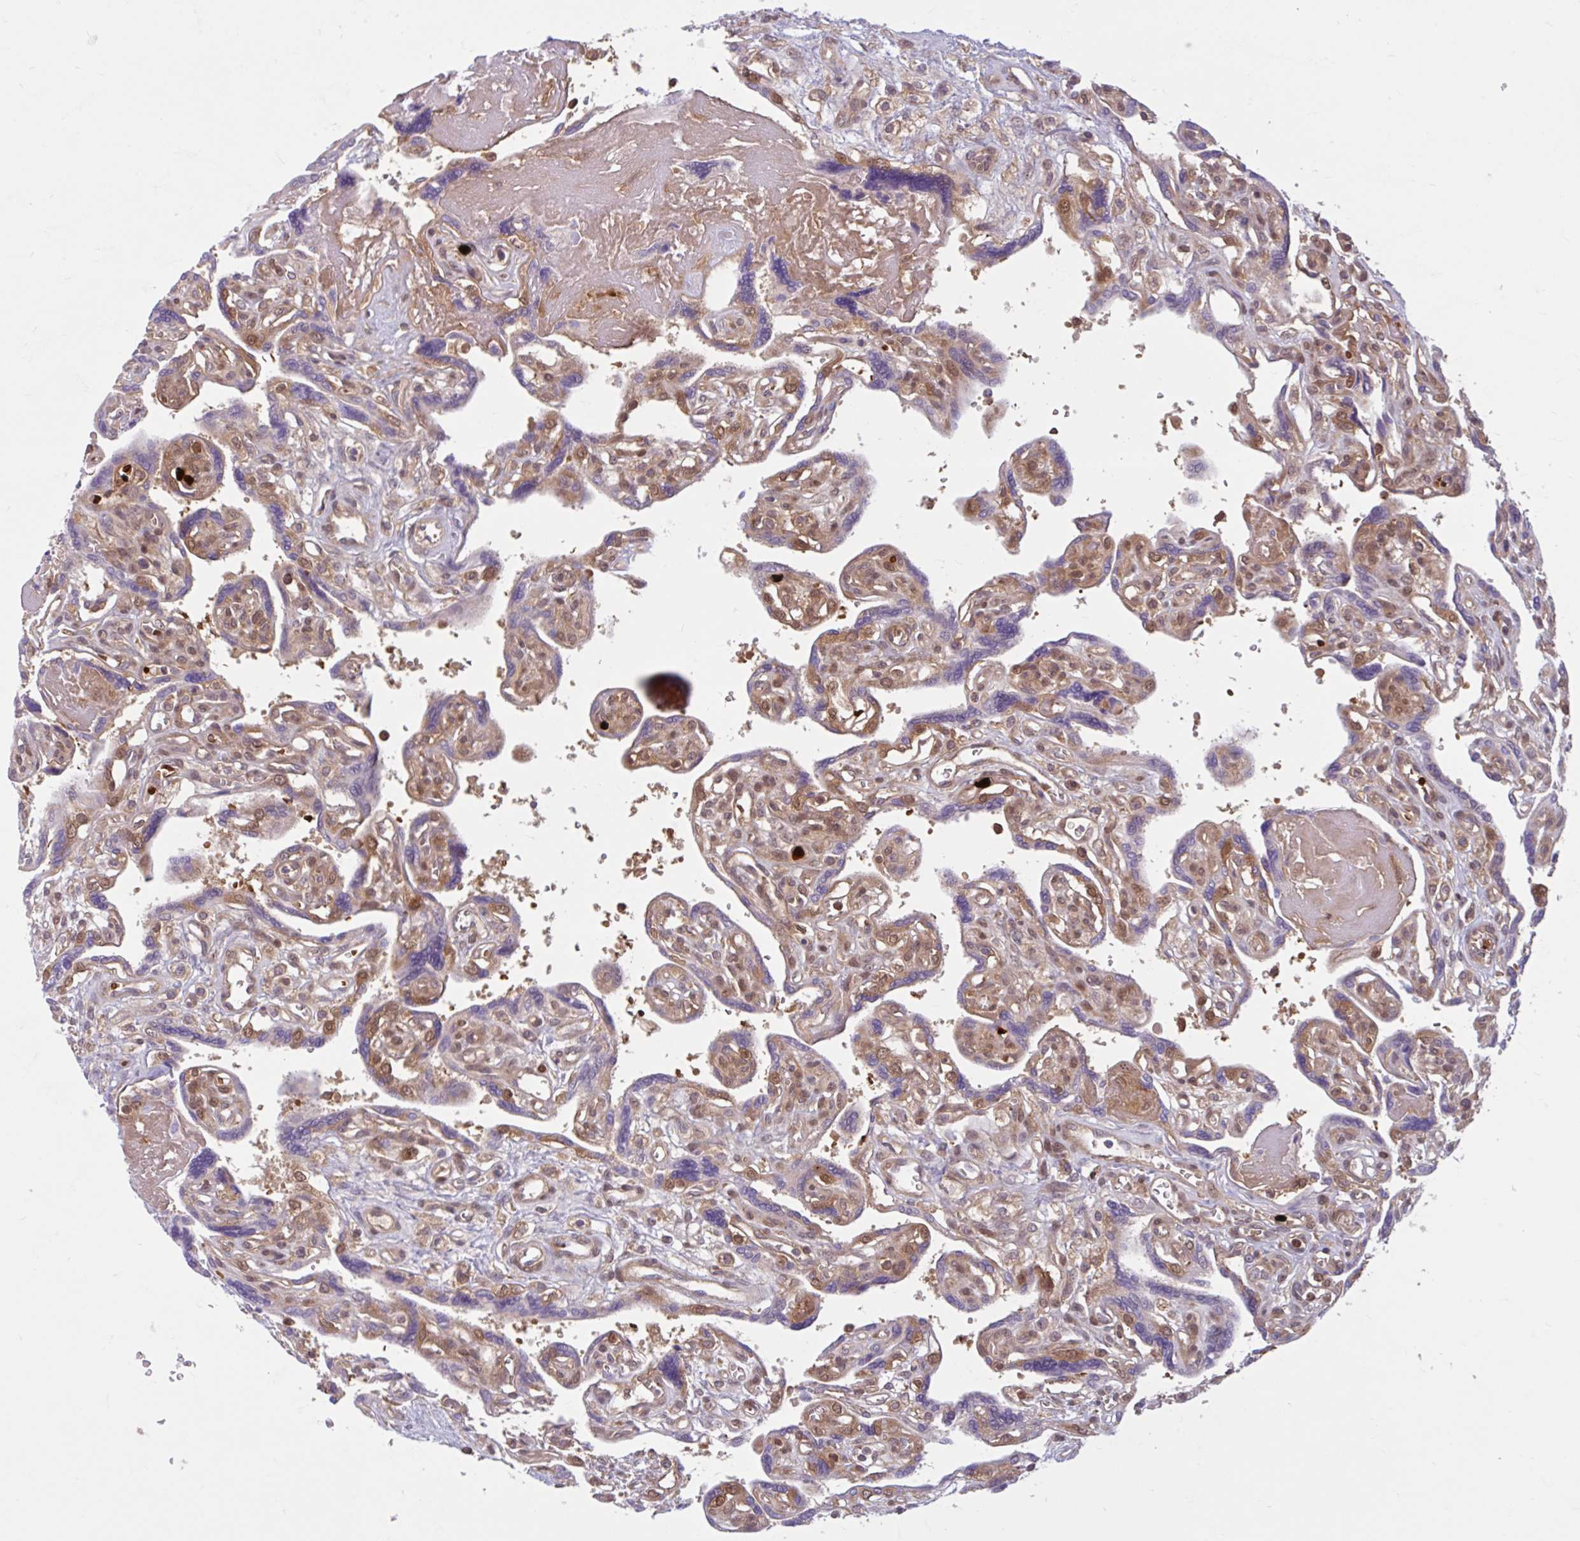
{"staining": {"intensity": "moderate", "quantity": "25%-75%", "location": "cytoplasmic/membranous,nuclear"}, "tissue": "placenta", "cell_type": "Trophoblastic cells", "image_type": "normal", "snomed": [{"axis": "morphology", "description": "Normal tissue, NOS"}, {"axis": "topography", "description": "Placenta"}], "caption": "Immunohistochemistry photomicrograph of benign placenta stained for a protein (brown), which displays medium levels of moderate cytoplasmic/membranous,nuclear staining in about 25%-75% of trophoblastic cells.", "gene": "HMBS", "patient": {"sex": "female", "age": 39}}